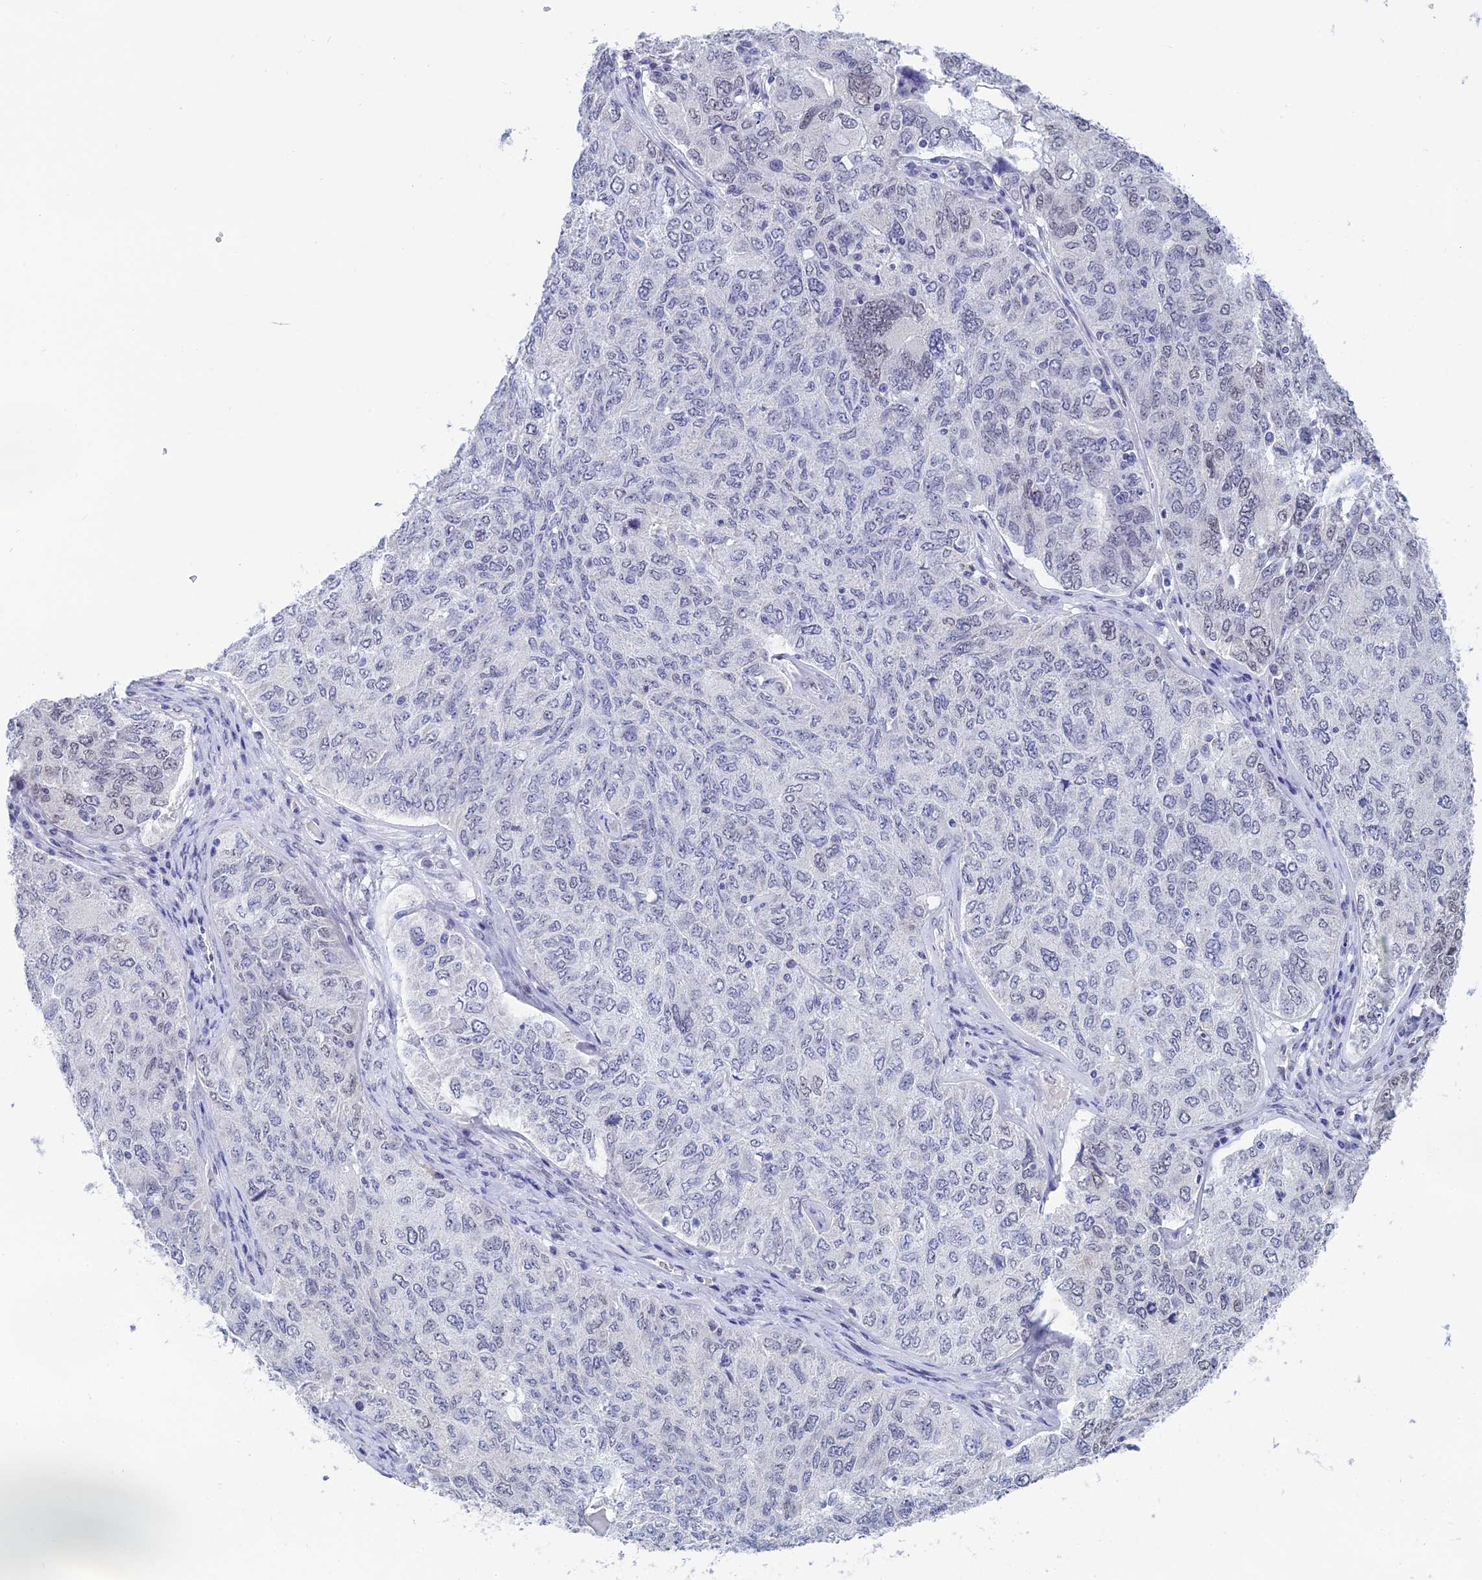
{"staining": {"intensity": "negative", "quantity": "none", "location": "none"}, "tissue": "ovarian cancer", "cell_type": "Tumor cells", "image_type": "cancer", "snomed": [{"axis": "morphology", "description": "Carcinoma, endometroid"}, {"axis": "topography", "description": "Ovary"}], "caption": "An immunohistochemistry (IHC) image of ovarian cancer (endometroid carcinoma) is shown. There is no staining in tumor cells of ovarian cancer (endometroid carcinoma).", "gene": "NABP2", "patient": {"sex": "female", "age": 62}}